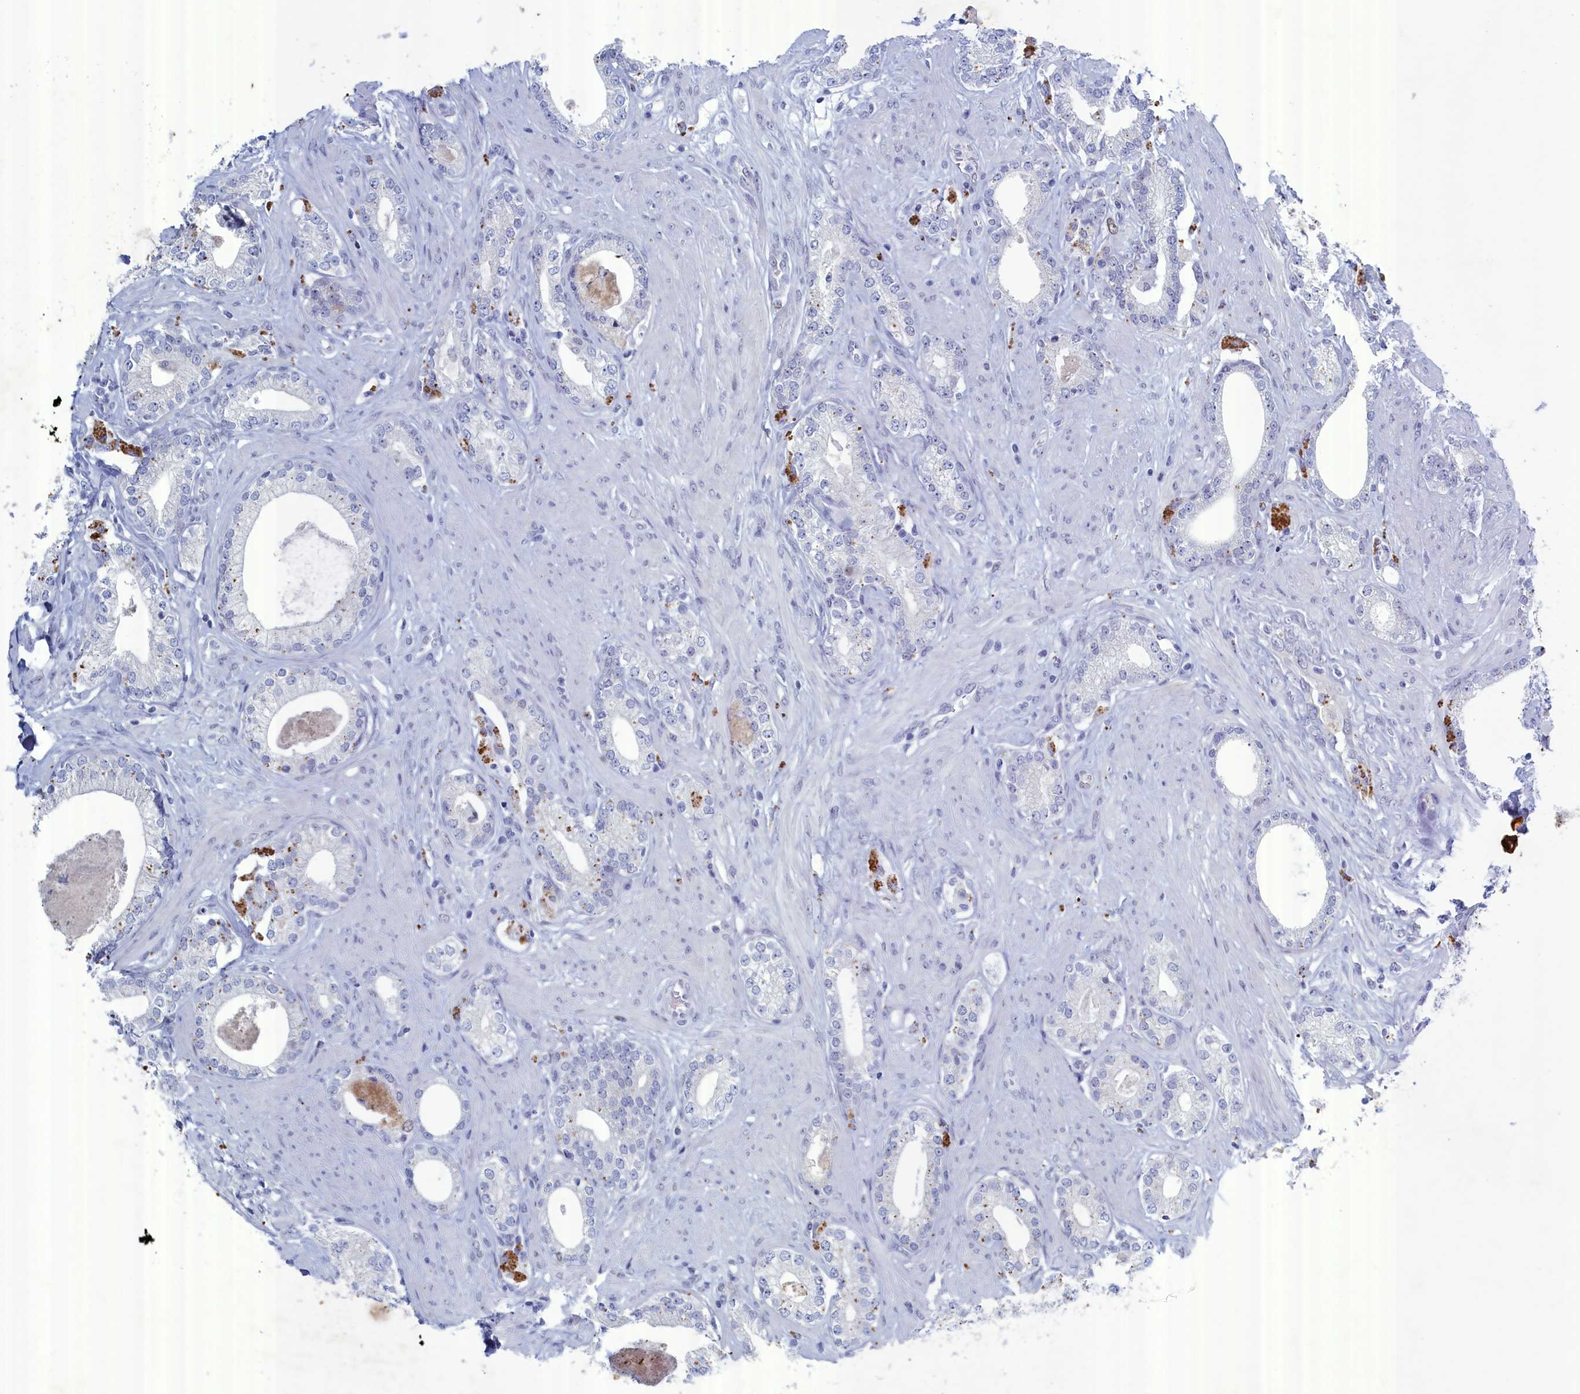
{"staining": {"intensity": "negative", "quantity": "none", "location": "none"}, "tissue": "prostate cancer", "cell_type": "Tumor cells", "image_type": "cancer", "snomed": [{"axis": "morphology", "description": "Adenocarcinoma, High grade"}, {"axis": "topography", "description": "Prostate"}], "caption": "Immunohistochemistry (IHC) of prostate cancer shows no staining in tumor cells.", "gene": "WDR76", "patient": {"sex": "male", "age": 63}}